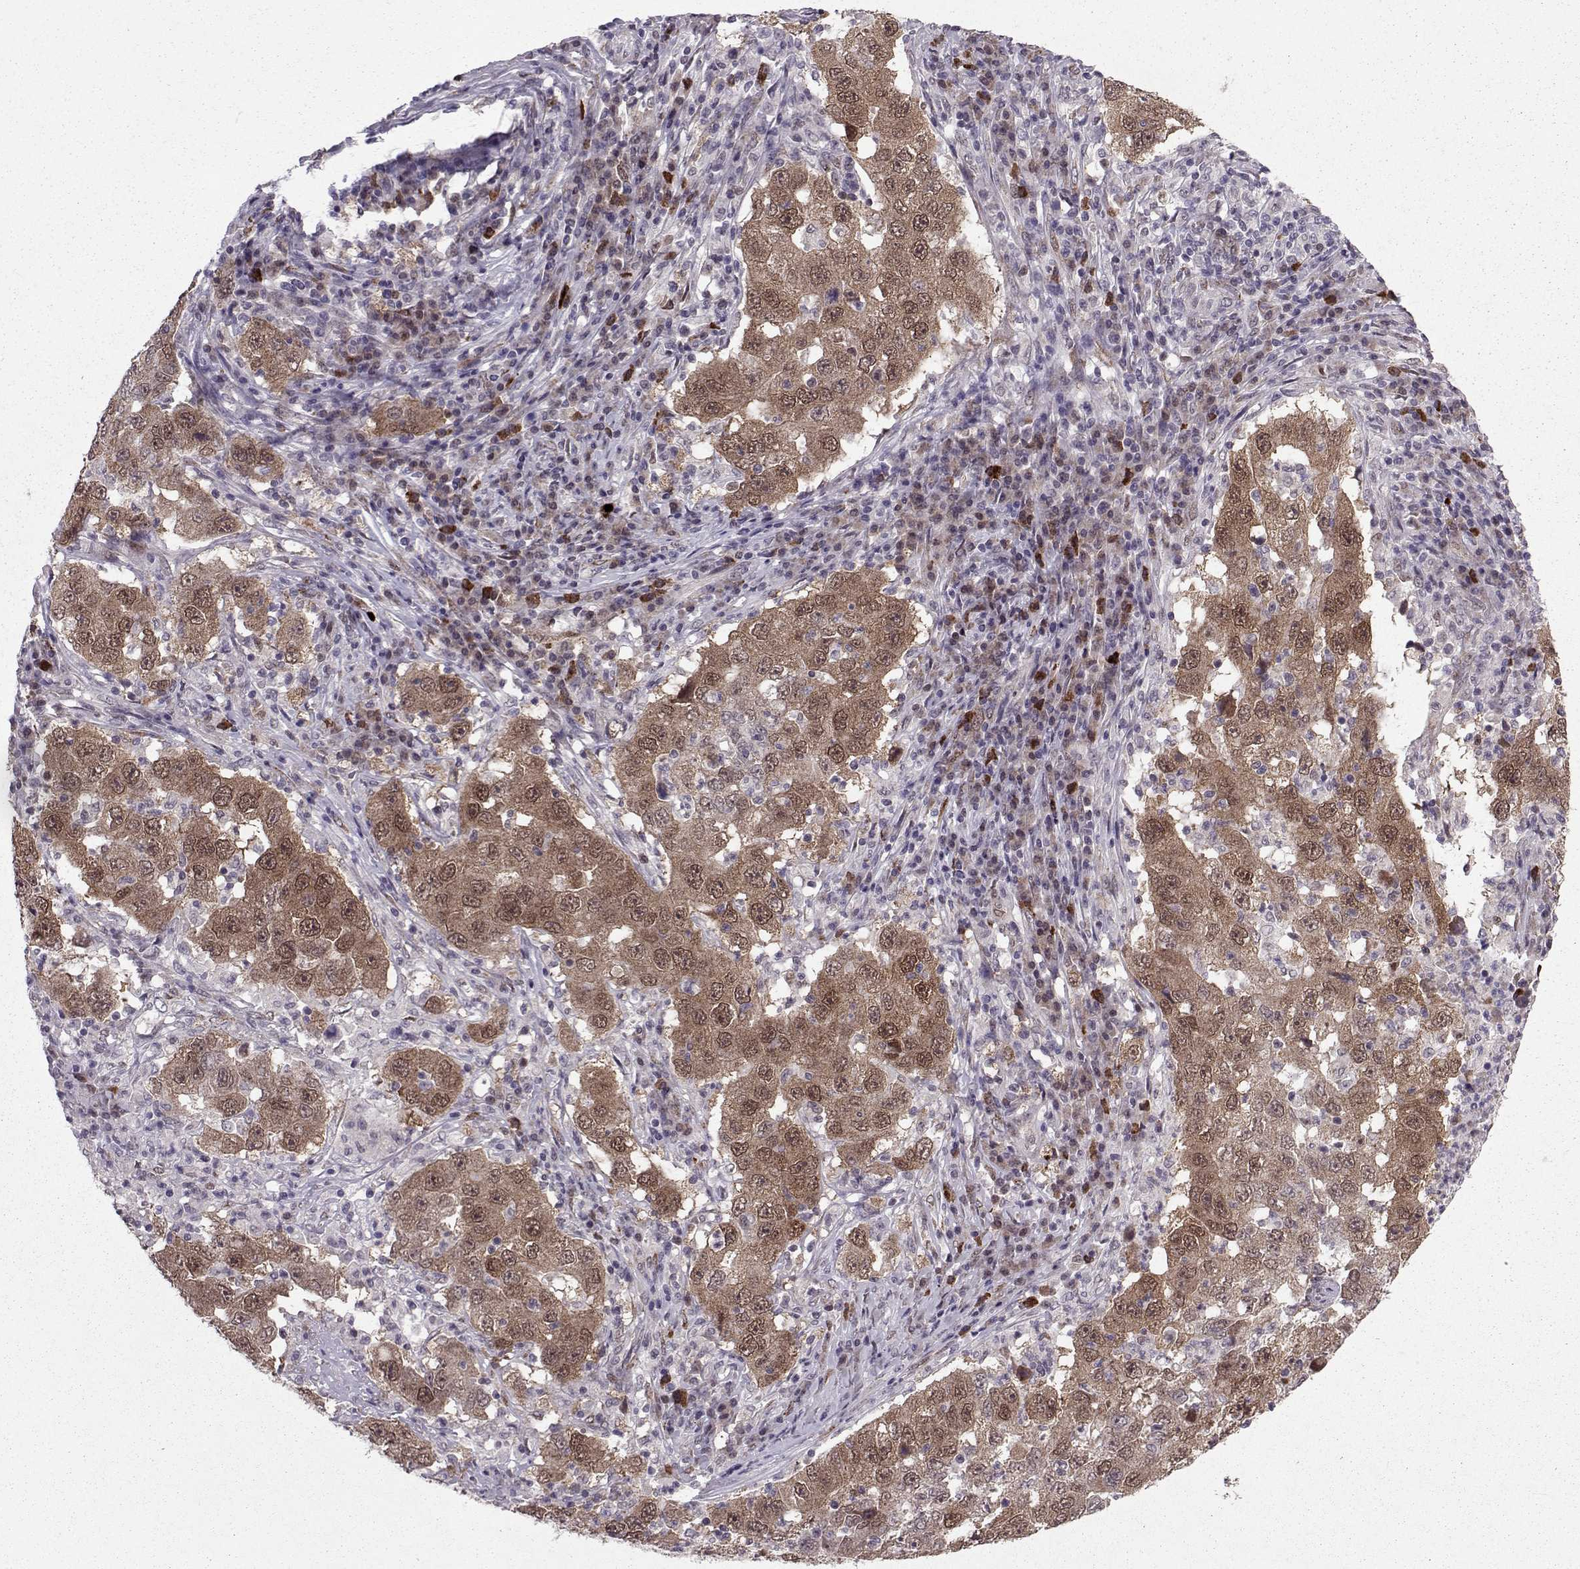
{"staining": {"intensity": "moderate", "quantity": ">75%", "location": "cytoplasmic/membranous,nuclear"}, "tissue": "lung cancer", "cell_type": "Tumor cells", "image_type": "cancer", "snomed": [{"axis": "morphology", "description": "Adenocarcinoma, NOS"}, {"axis": "topography", "description": "Lung"}], "caption": "Immunohistochemical staining of human lung adenocarcinoma reveals medium levels of moderate cytoplasmic/membranous and nuclear expression in about >75% of tumor cells.", "gene": "CDK4", "patient": {"sex": "male", "age": 73}}